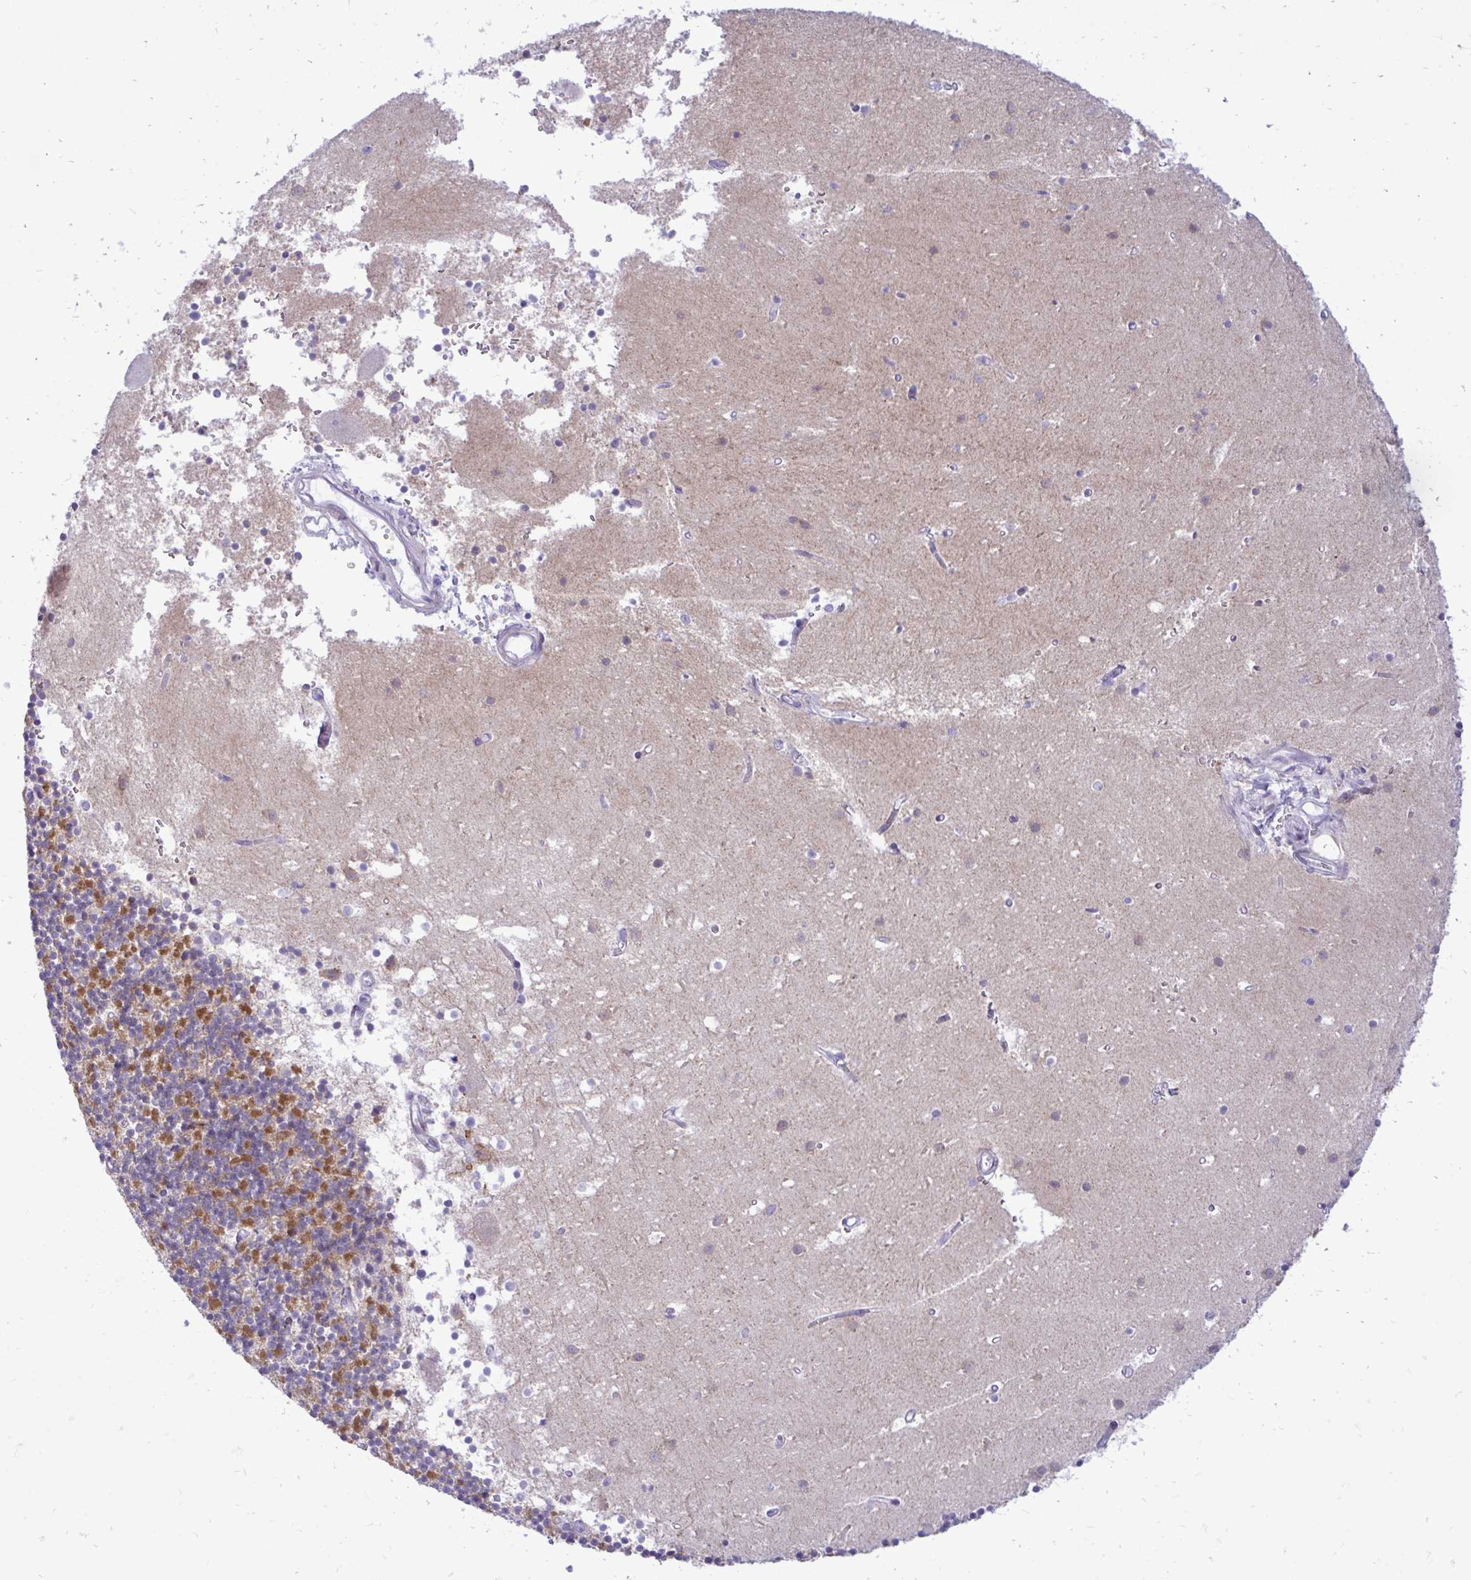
{"staining": {"intensity": "moderate", "quantity": "<25%", "location": "cytoplasmic/membranous"}, "tissue": "cerebellum", "cell_type": "Cells in granular layer", "image_type": "normal", "snomed": [{"axis": "morphology", "description": "Normal tissue, NOS"}, {"axis": "topography", "description": "Cerebellum"}], "caption": "Brown immunohistochemical staining in unremarkable cerebellum demonstrates moderate cytoplasmic/membranous expression in approximately <25% of cells in granular layer. (DAB IHC with brightfield microscopy, high magnification).", "gene": "GABRA1", "patient": {"sex": "male", "age": 54}}